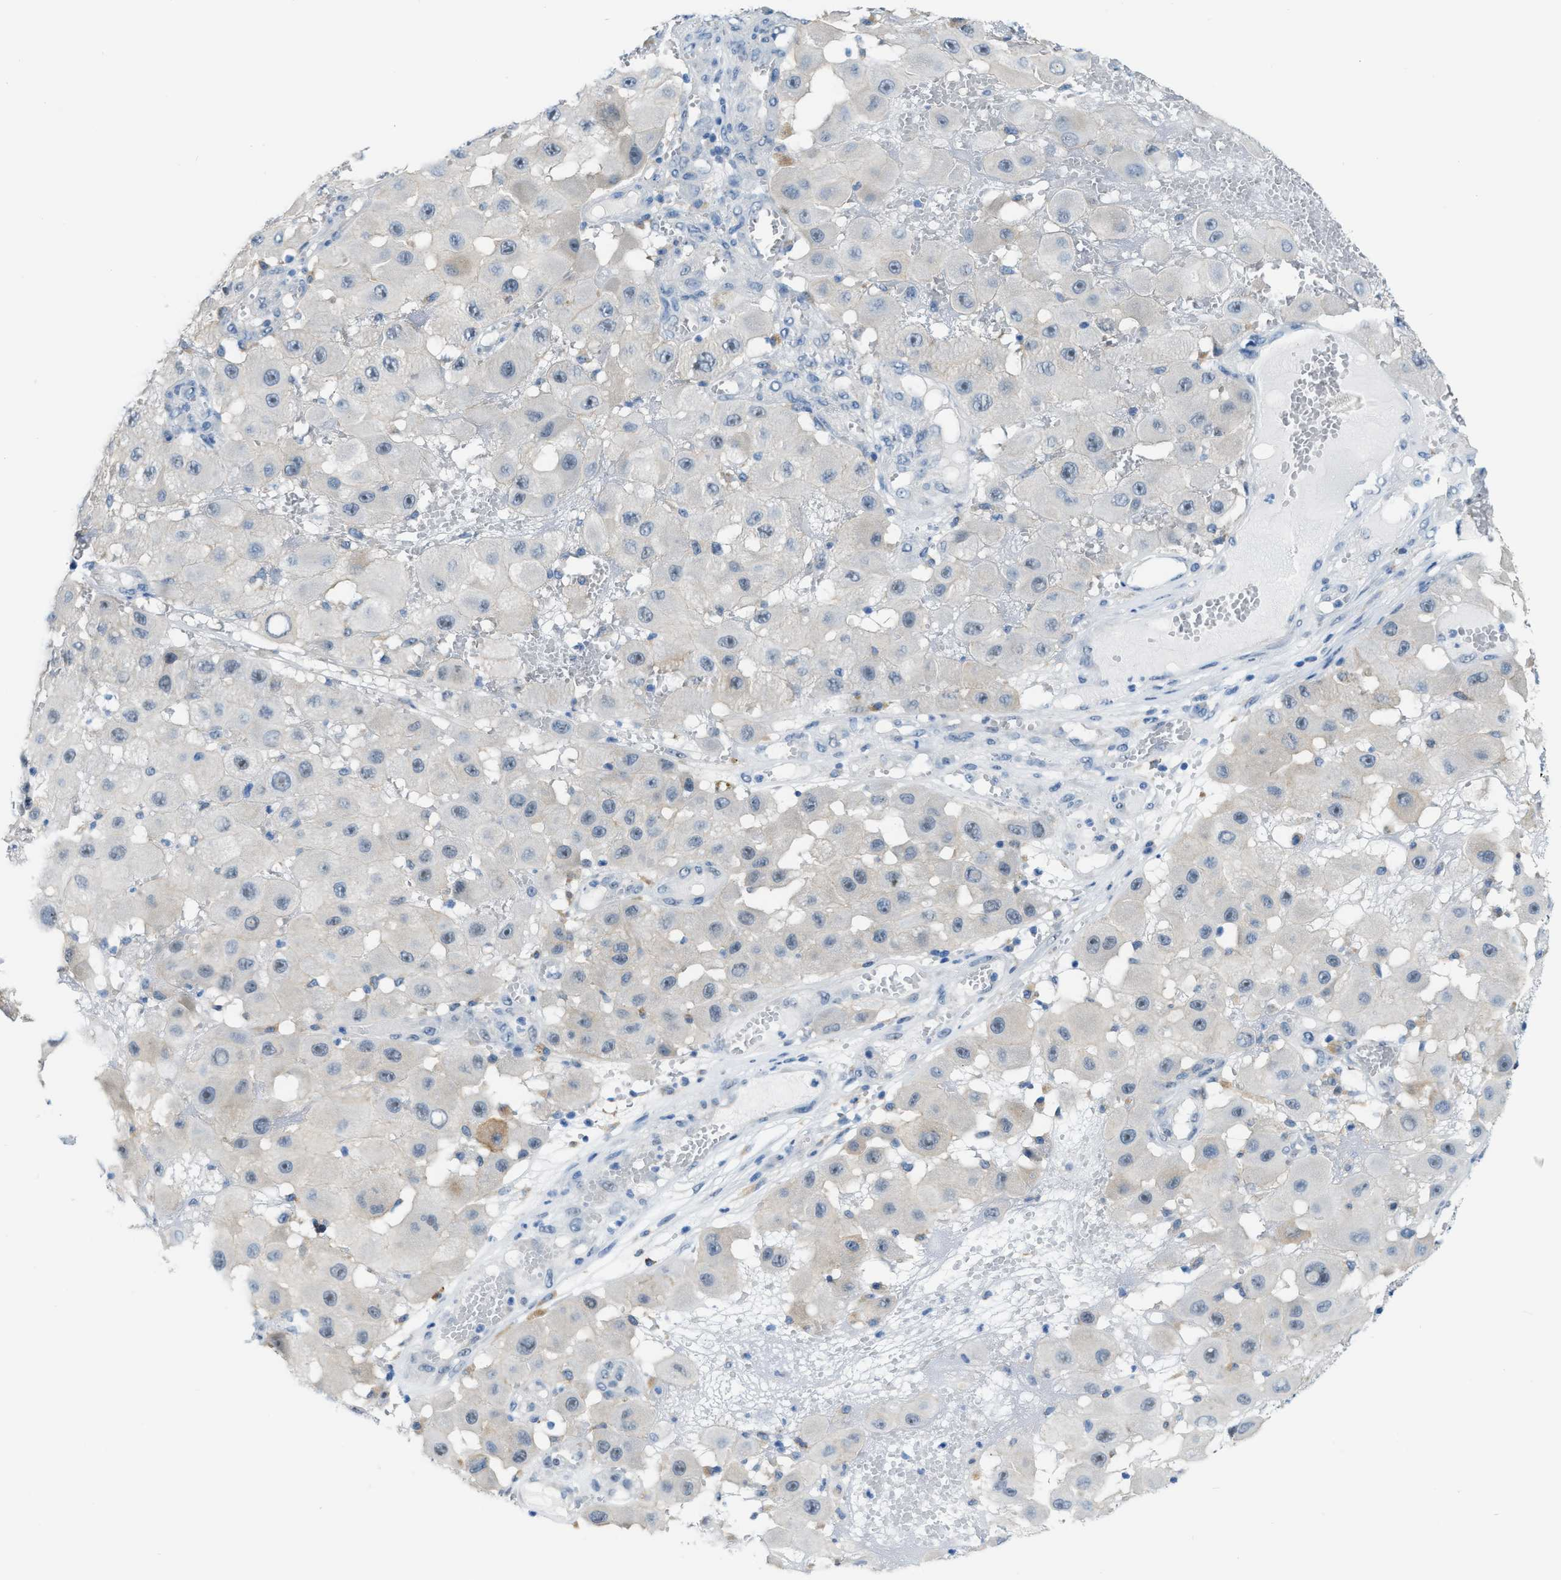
{"staining": {"intensity": "negative", "quantity": "none", "location": "none"}, "tissue": "melanoma", "cell_type": "Tumor cells", "image_type": "cancer", "snomed": [{"axis": "morphology", "description": "Malignant melanoma, NOS"}, {"axis": "topography", "description": "Skin"}], "caption": "Malignant melanoma stained for a protein using immunohistochemistry demonstrates no staining tumor cells.", "gene": "PHRF1", "patient": {"sex": "female", "age": 81}}